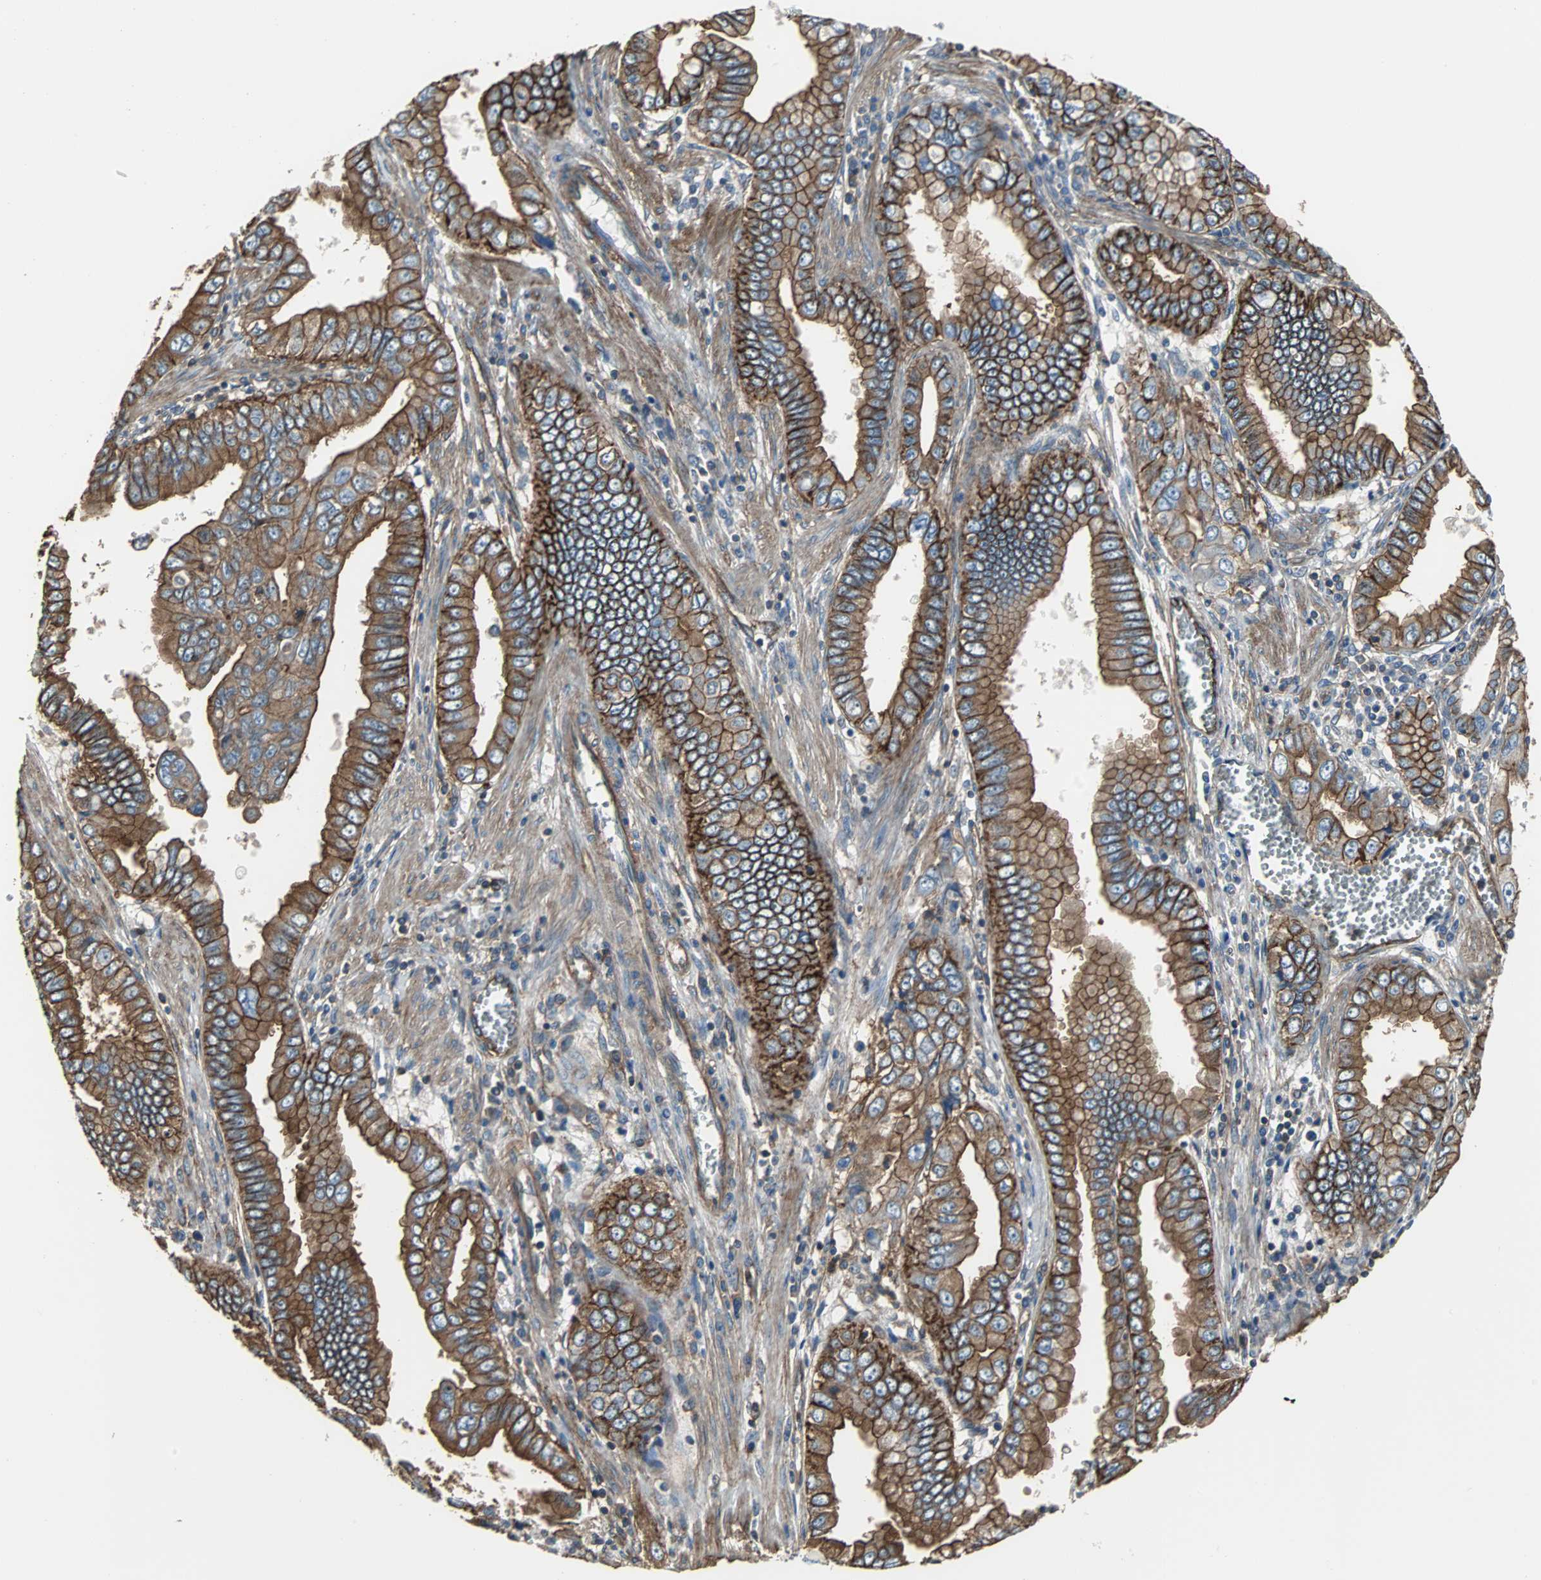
{"staining": {"intensity": "strong", "quantity": ">75%", "location": "cytoplasmic/membranous"}, "tissue": "pancreatic cancer", "cell_type": "Tumor cells", "image_type": "cancer", "snomed": [{"axis": "morphology", "description": "Normal tissue, NOS"}, {"axis": "topography", "description": "Lymph node"}], "caption": "Brown immunohistochemical staining in pancreatic cancer demonstrates strong cytoplasmic/membranous expression in about >75% of tumor cells.", "gene": "ACTN1", "patient": {"sex": "male", "age": 50}}